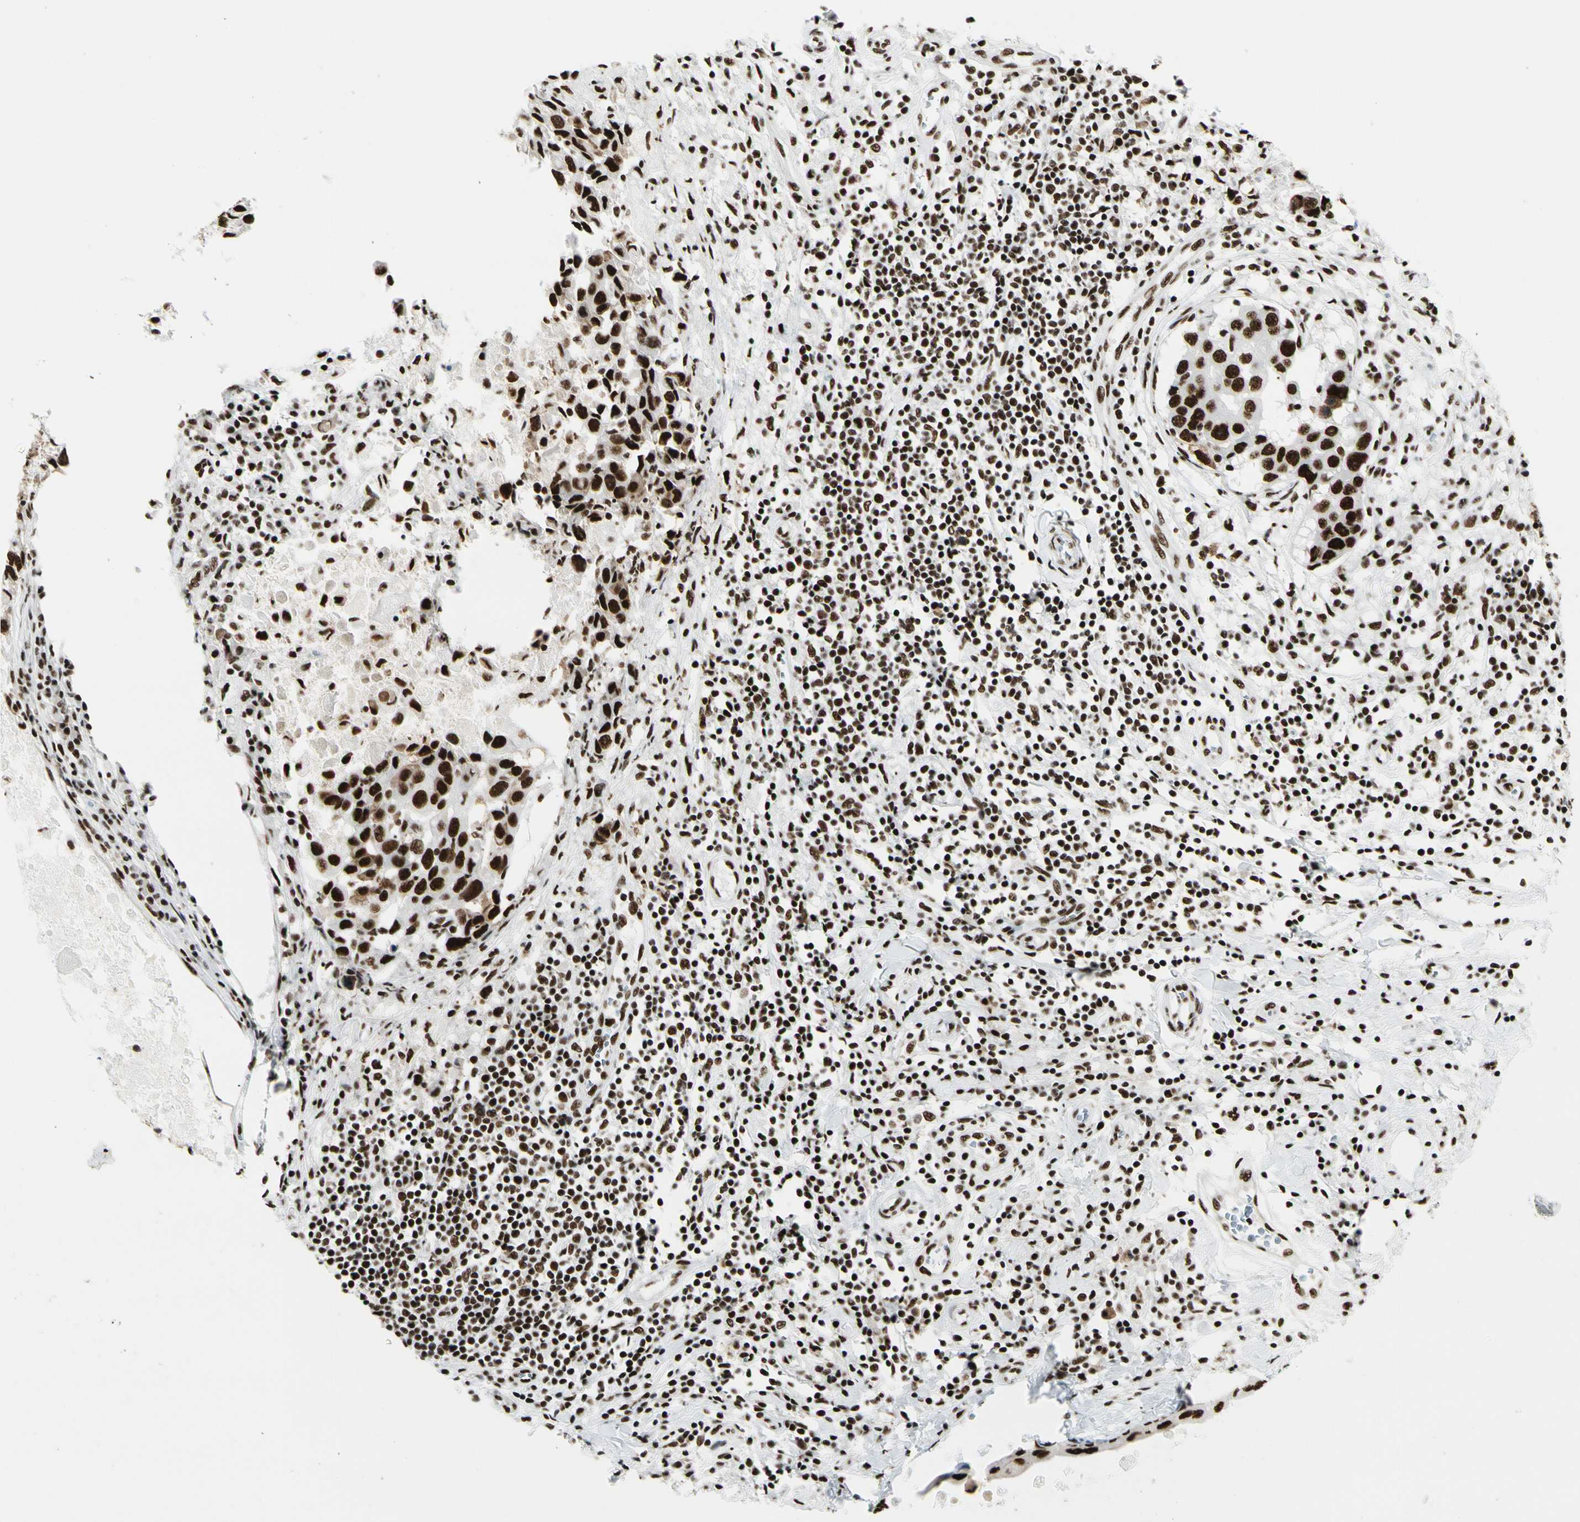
{"staining": {"intensity": "strong", "quantity": ">75%", "location": "nuclear"}, "tissue": "breast cancer", "cell_type": "Tumor cells", "image_type": "cancer", "snomed": [{"axis": "morphology", "description": "Duct carcinoma"}, {"axis": "topography", "description": "Breast"}], "caption": "This is an image of immunohistochemistry staining of breast cancer (invasive ductal carcinoma), which shows strong staining in the nuclear of tumor cells.", "gene": "CCAR1", "patient": {"sex": "female", "age": 27}}